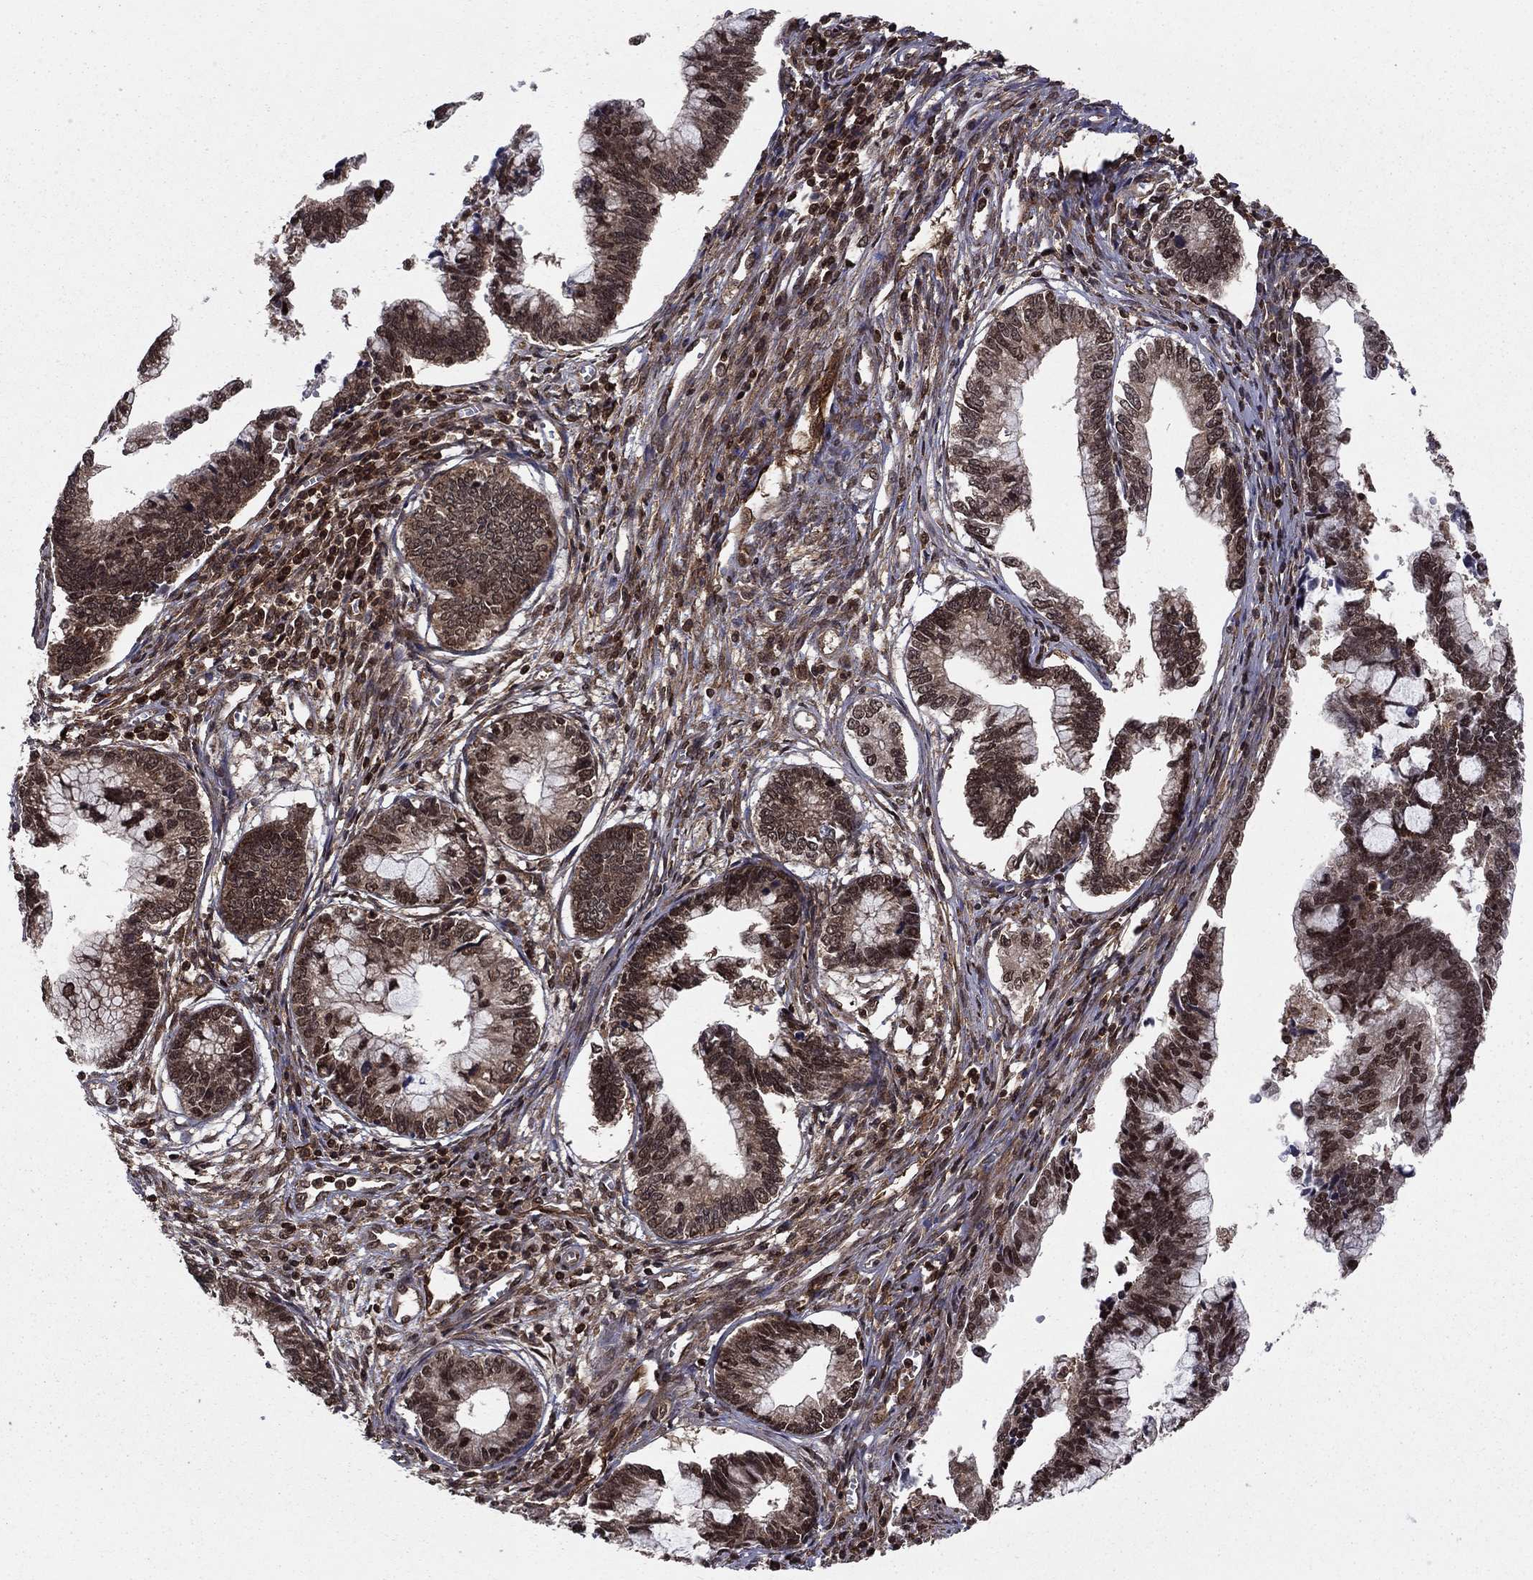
{"staining": {"intensity": "moderate", "quantity": ">75%", "location": "cytoplasmic/membranous,nuclear"}, "tissue": "cervical cancer", "cell_type": "Tumor cells", "image_type": "cancer", "snomed": [{"axis": "morphology", "description": "Adenocarcinoma, NOS"}, {"axis": "topography", "description": "Cervix"}], "caption": "Tumor cells reveal medium levels of moderate cytoplasmic/membranous and nuclear expression in approximately >75% of cells in human cervical cancer. (brown staining indicates protein expression, while blue staining denotes nuclei).", "gene": "SSX2IP", "patient": {"sex": "female", "age": 44}}